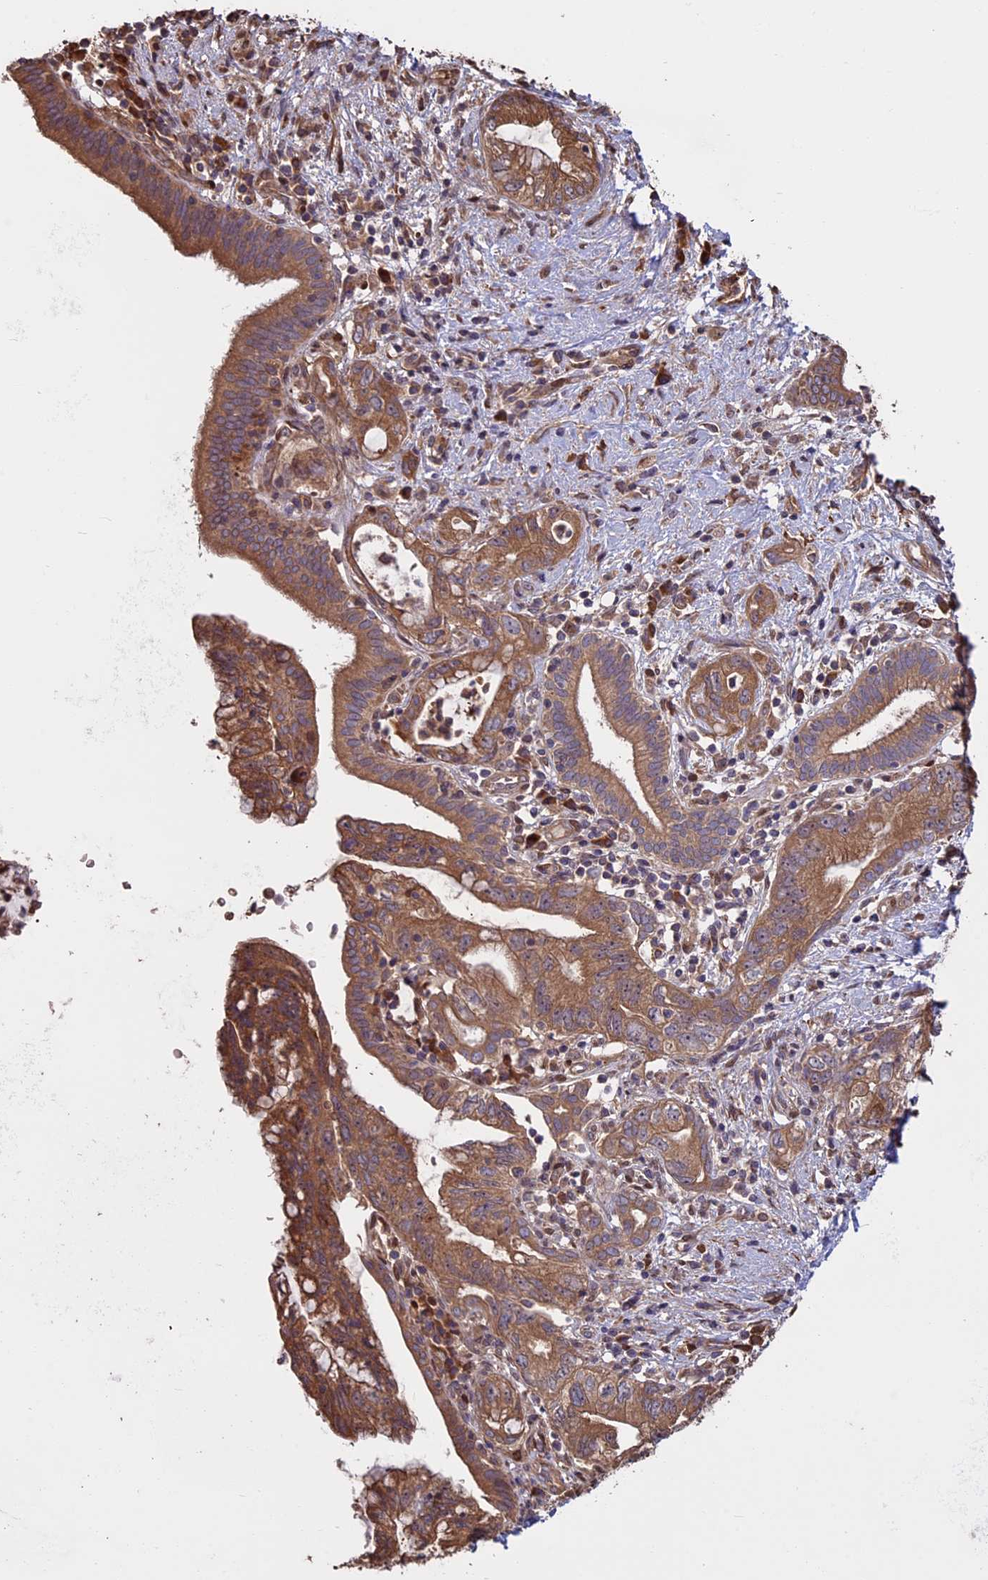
{"staining": {"intensity": "moderate", "quantity": ">75%", "location": "cytoplasmic/membranous"}, "tissue": "pancreatic cancer", "cell_type": "Tumor cells", "image_type": "cancer", "snomed": [{"axis": "morphology", "description": "Adenocarcinoma, NOS"}, {"axis": "topography", "description": "Pancreas"}], "caption": "Protein staining of pancreatic cancer tissue reveals moderate cytoplasmic/membranous positivity in about >75% of tumor cells.", "gene": "VWA3A", "patient": {"sex": "female", "age": 73}}